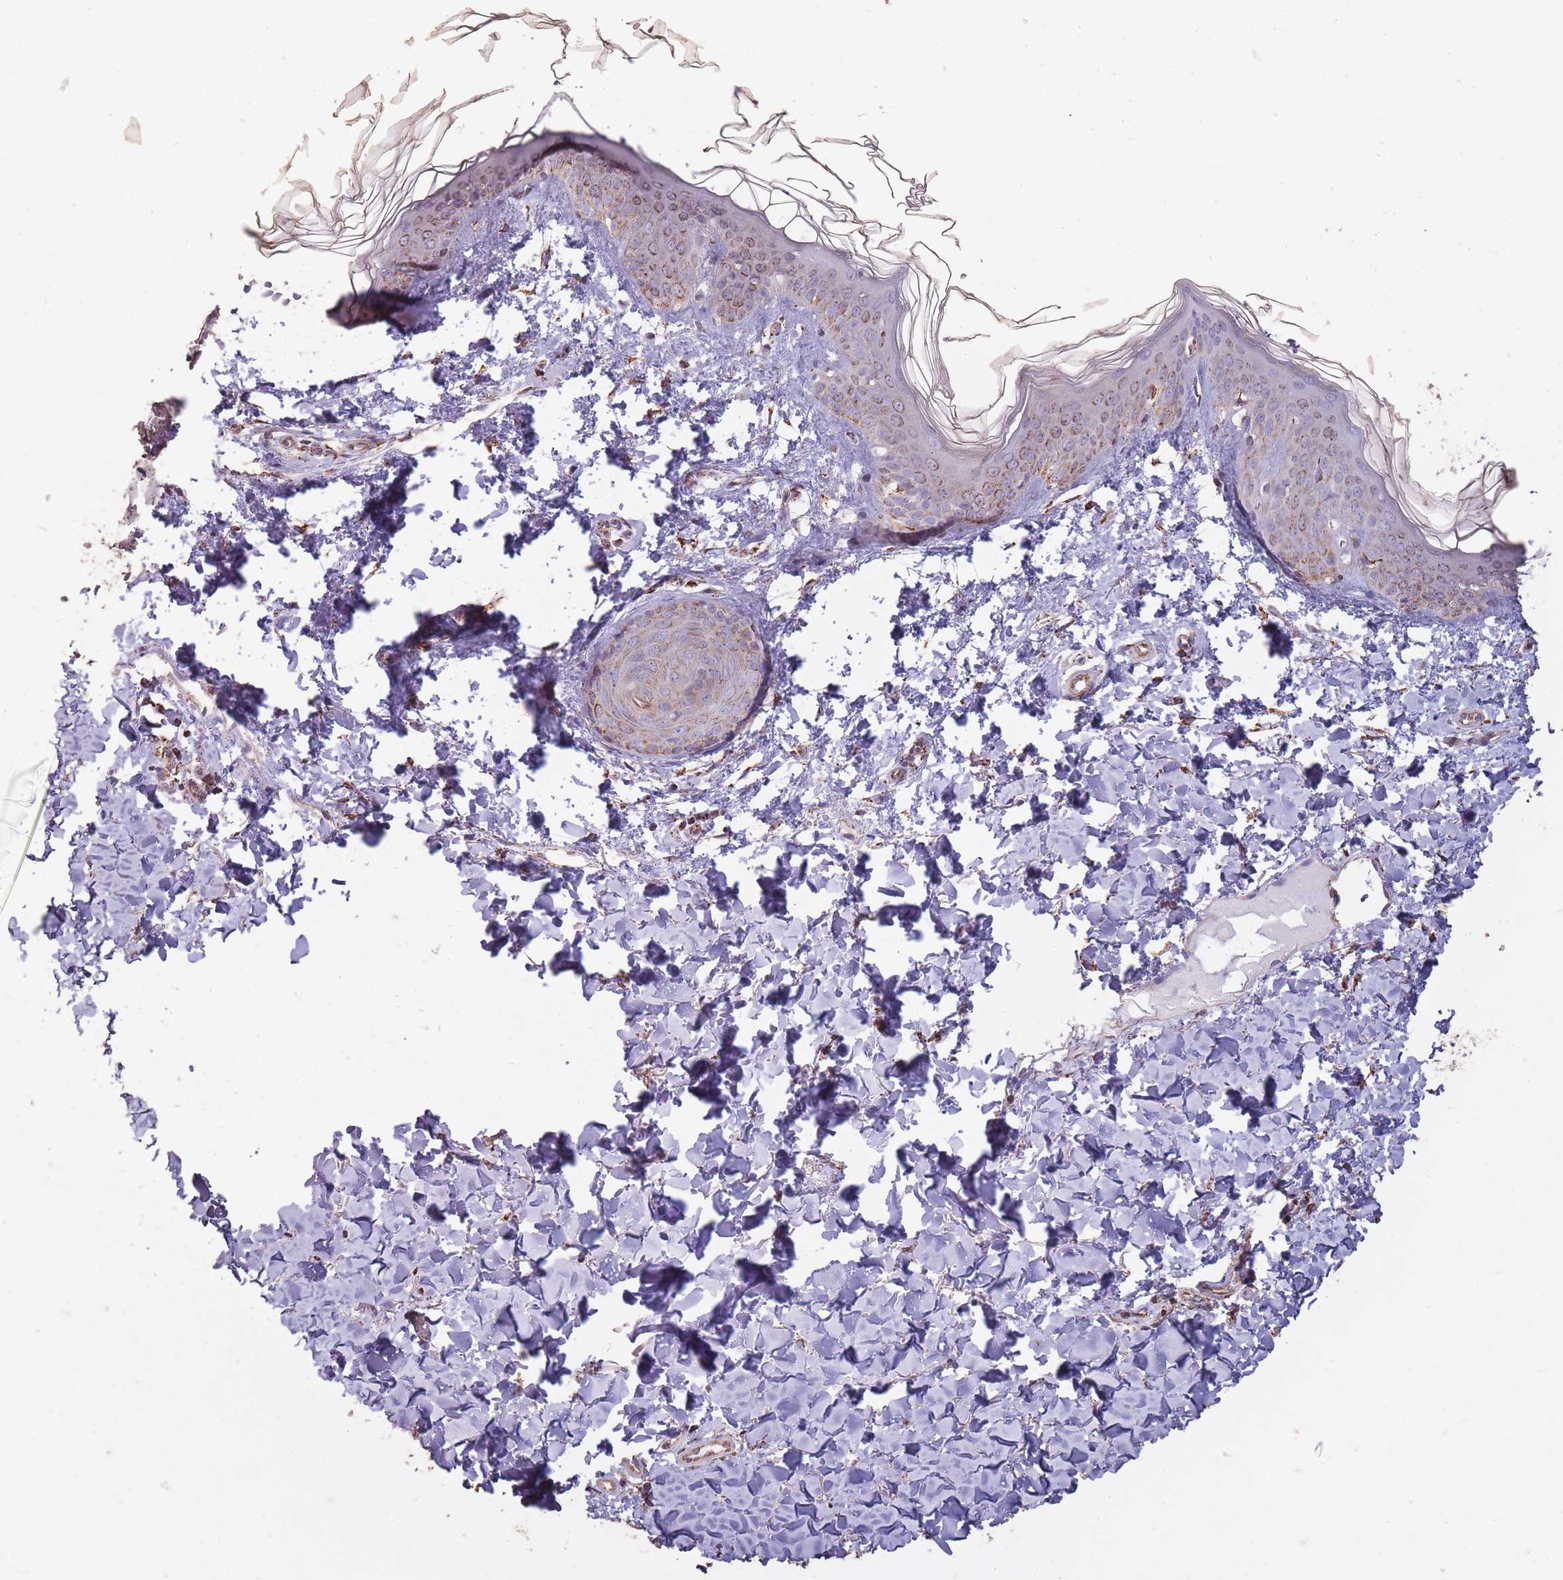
{"staining": {"intensity": "strong", "quantity": ">75%", "location": "cytoplasmic/membranous"}, "tissue": "skin", "cell_type": "Fibroblasts", "image_type": "normal", "snomed": [{"axis": "morphology", "description": "Normal tissue, NOS"}, {"axis": "topography", "description": "Skin"}], "caption": "Protein expression analysis of benign human skin reveals strong cytoplasmic/membranous expression in about >75% of fibroblasts. (Stains: DAB (3,3'-diaminobenzidine) in brown, nuclei in blue, Microscopy: brightfield microscopy at high magnification).", "gene": "CNOT8", "patient": {"sex": "female", "age": 41}}